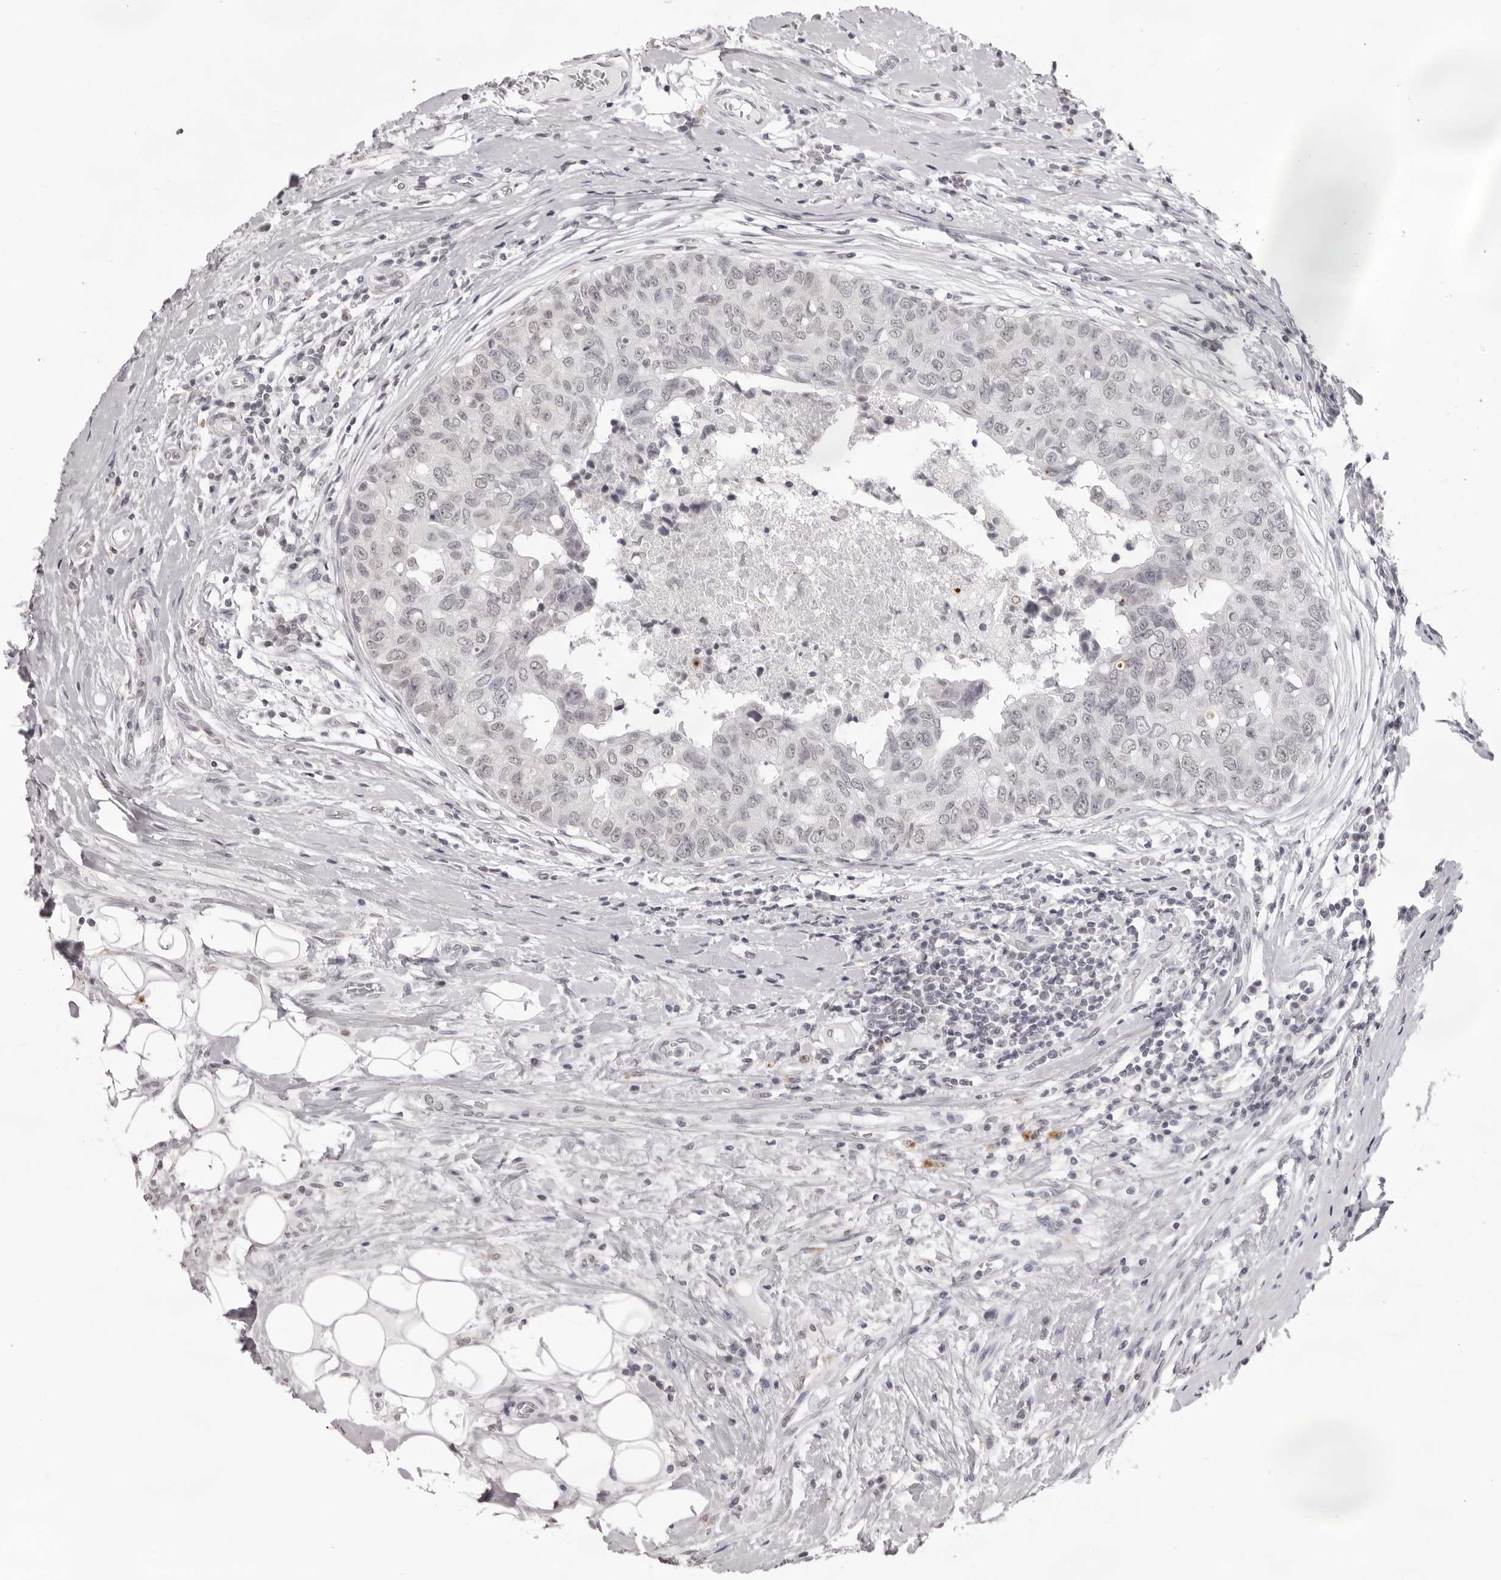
{"staining": {"intensity": "negative", "quantity": "none", "location": "none"}, "tissue": "breast cancer", "cell_type": "Tumor cells", "image_type": "cancer", "snomed": [{"axis": "morphology", "description": "Duct carcinoma"}, {"axis": "topography", "description": "Breast"}], "caption": "This is an IHC micrograph of breast cancer. There is no expression in tumor cells.", "gene": "NTM", "patient": {"sex": "female", "age": 27}}